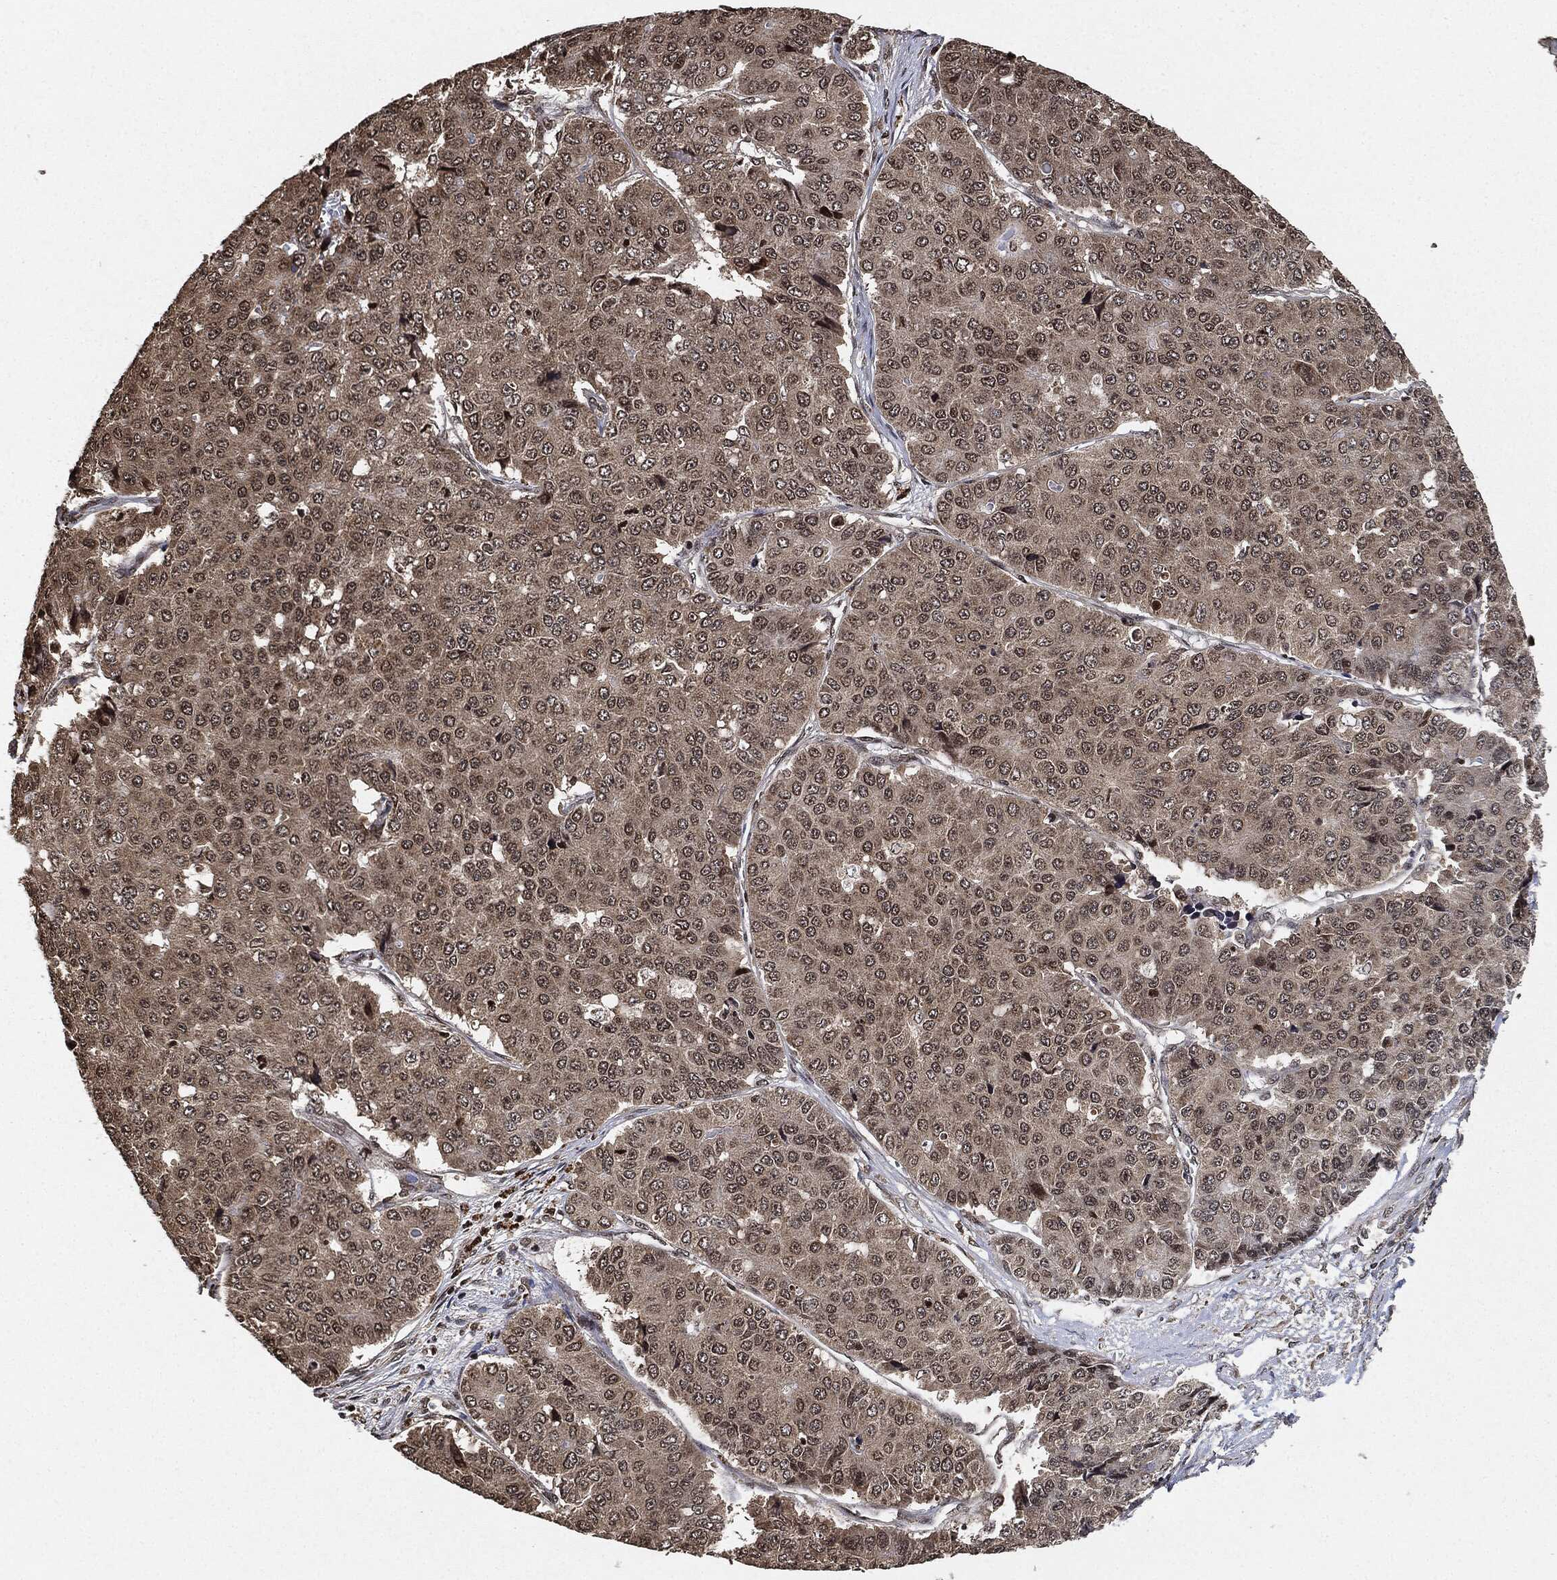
{"staining": {"intensity": "negative", "quantity": "none", "location": "none"}, "tissue": "pancreatic cancer", "cell_type": "Tumor cells", "image_type": "cancer", "snomed": [{"axis": "morphology", "description": "Normal tissue, NOS"}, {"axis": "morphology", "description": "Adenocarcinoma, NOS"}, {"axis": "topography", "description": "Pancreas"}, {"axis": "topography", "description": "Duodenum"}], "caption": "Tumor cells show no significant positivity in pancreatic cancer (adenocarcinoma).", "gene": "PDK1", "patient": {"sex": "male", "age": 50}}